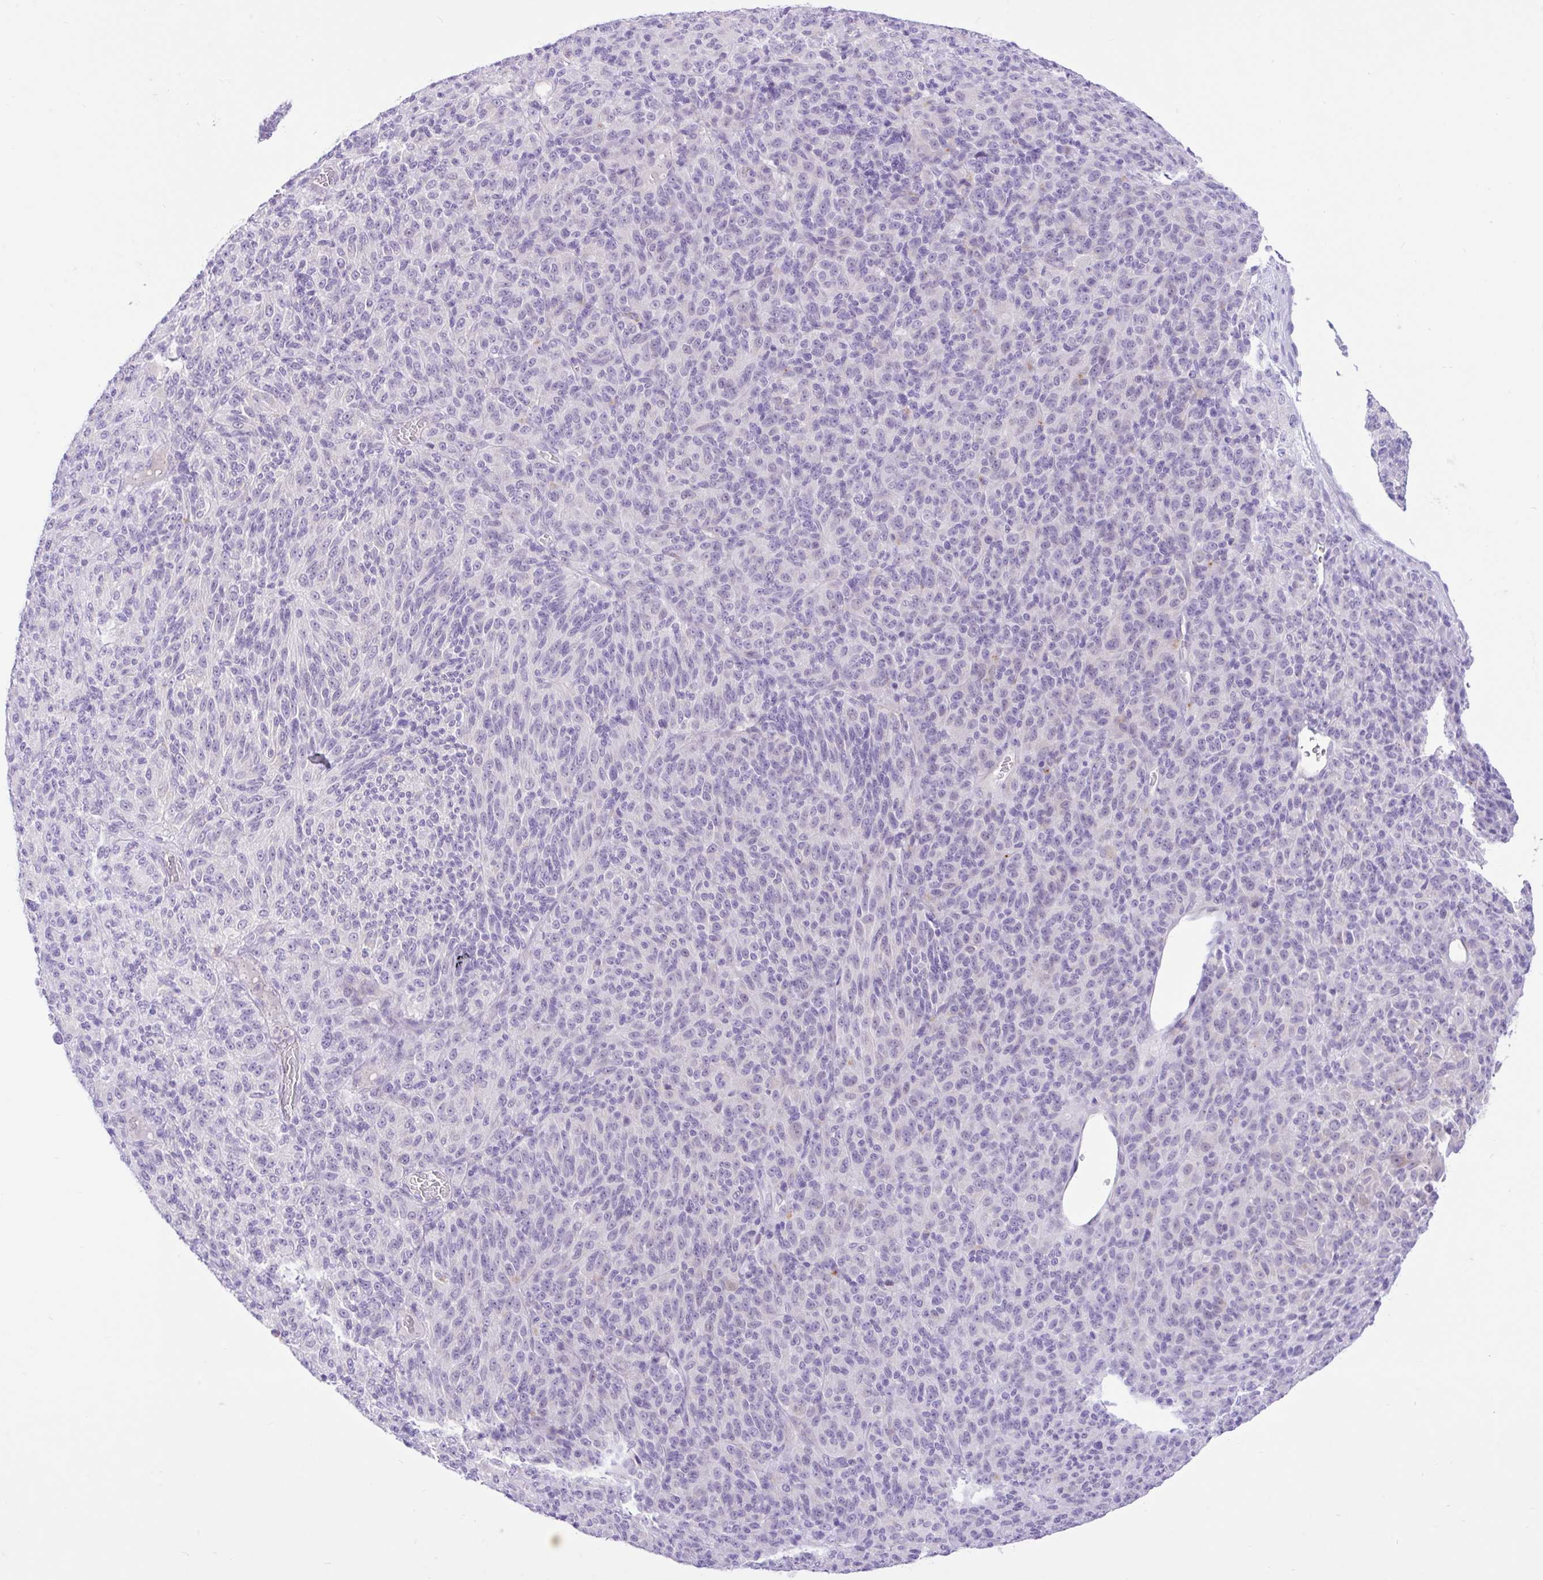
{"staining": {"intensity": "negative", "quantity": "none", "location": "none"}, "tissue": "melanoma", "cell_type": "Tumor cells", "image_type": "cancer", "snomed": [{"axis": "morphology", "description": "Malignant melanoma, Metastatic site"}, {"axis": "topography", "description": "Brain"}], "caption": "Immunohistochemical staining of human melanoma exhibits no significant staining in tumor cells.", "gene": "ZNF101", "patient": {"sex": "female", "age": 56}}